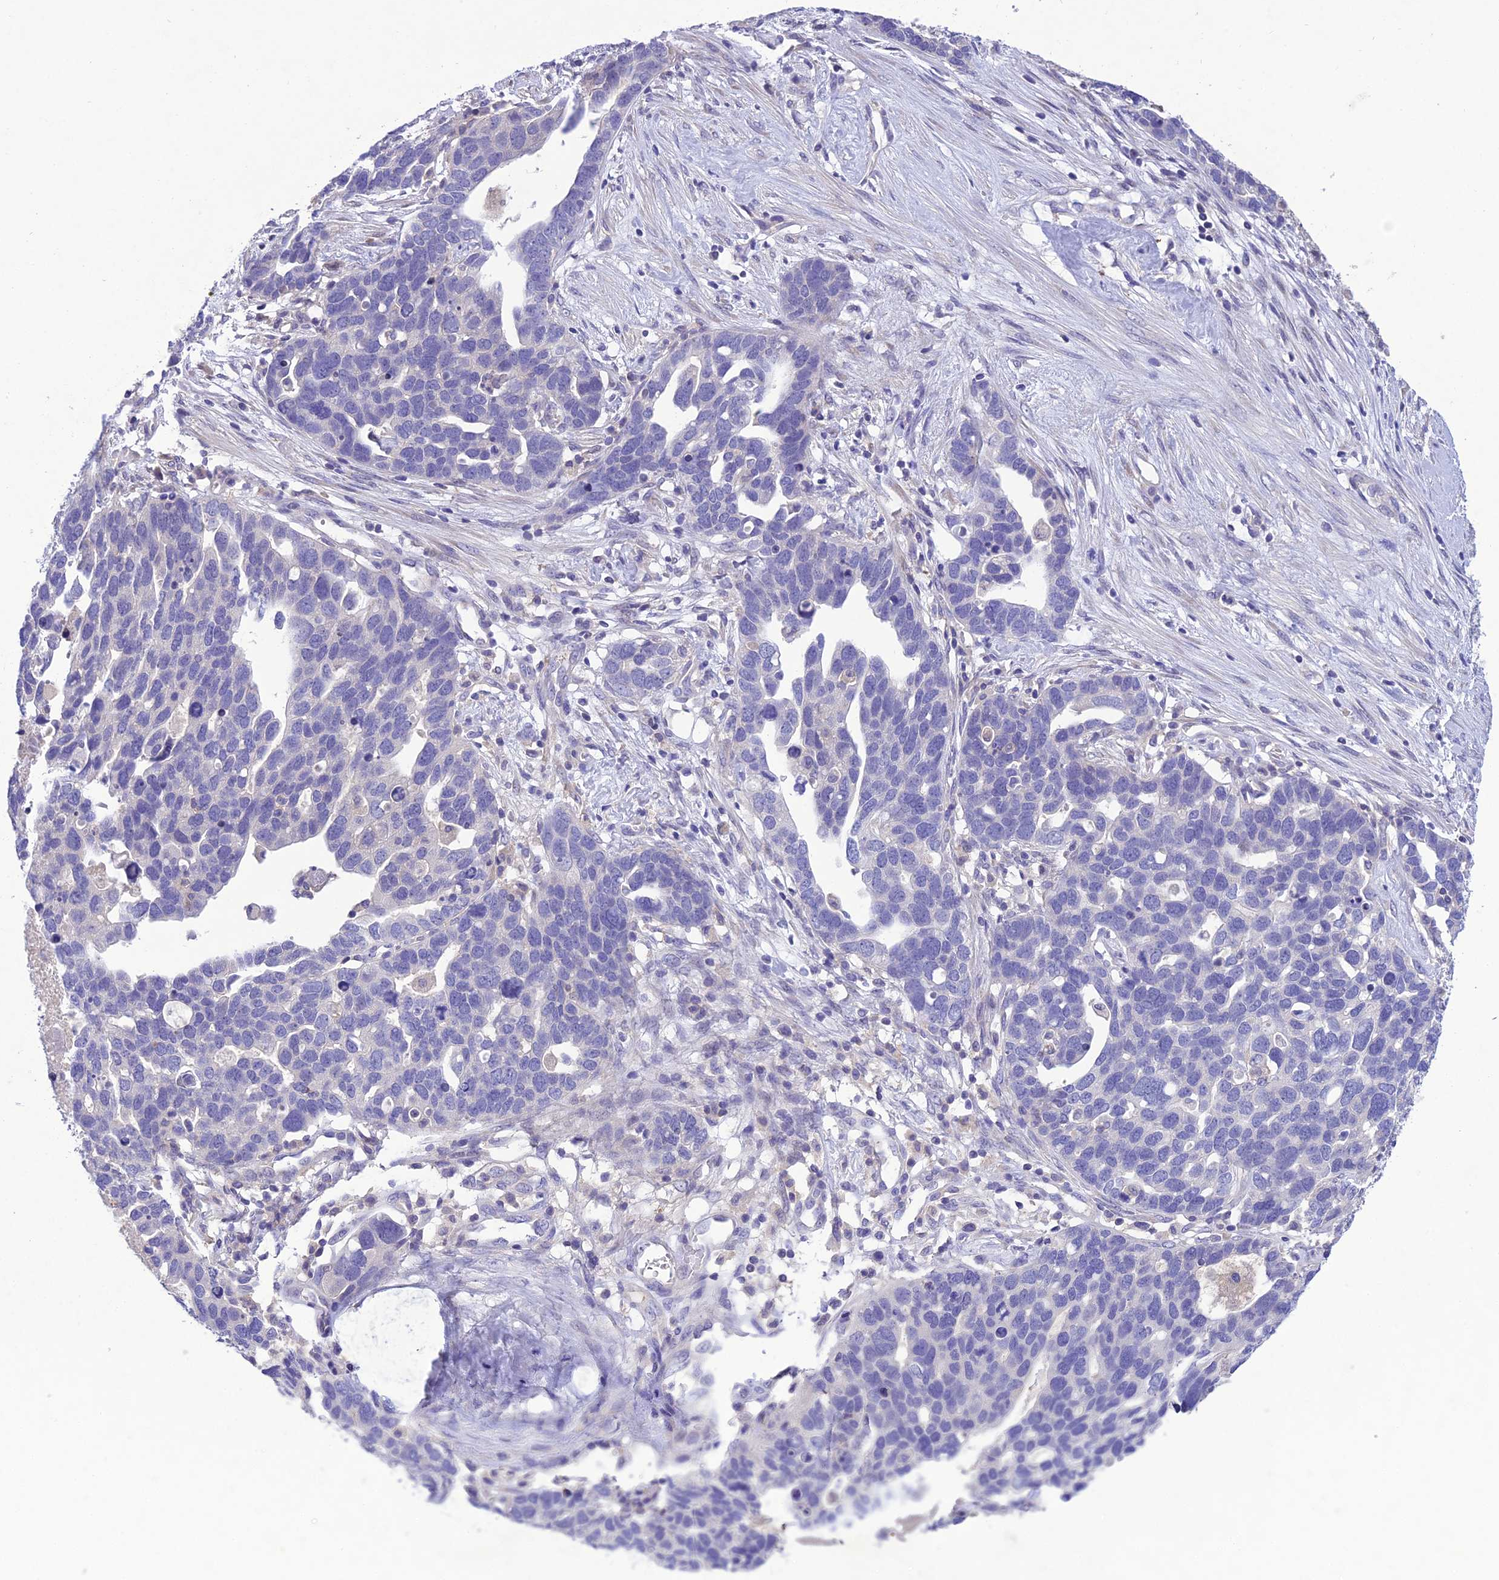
{"staining": {"intensity": "negative", "quantity": "none", "location": "none"}, "tissue": "ovarian cancer", "cell_type": "Tumor cells", "image_type": "cancer", "snomed": [{"axis": "morphology", "description": "Cystadenocarcinoma, serous, NOS"}, {"axis": "topography", "description": "Ovary"}], "caption": "Tumor cells show no significant staining in ovarian cancer (serous cystadenocarcinoma).", "gene": "SNX24", "patient": {"sex": "female", "age": 54}}